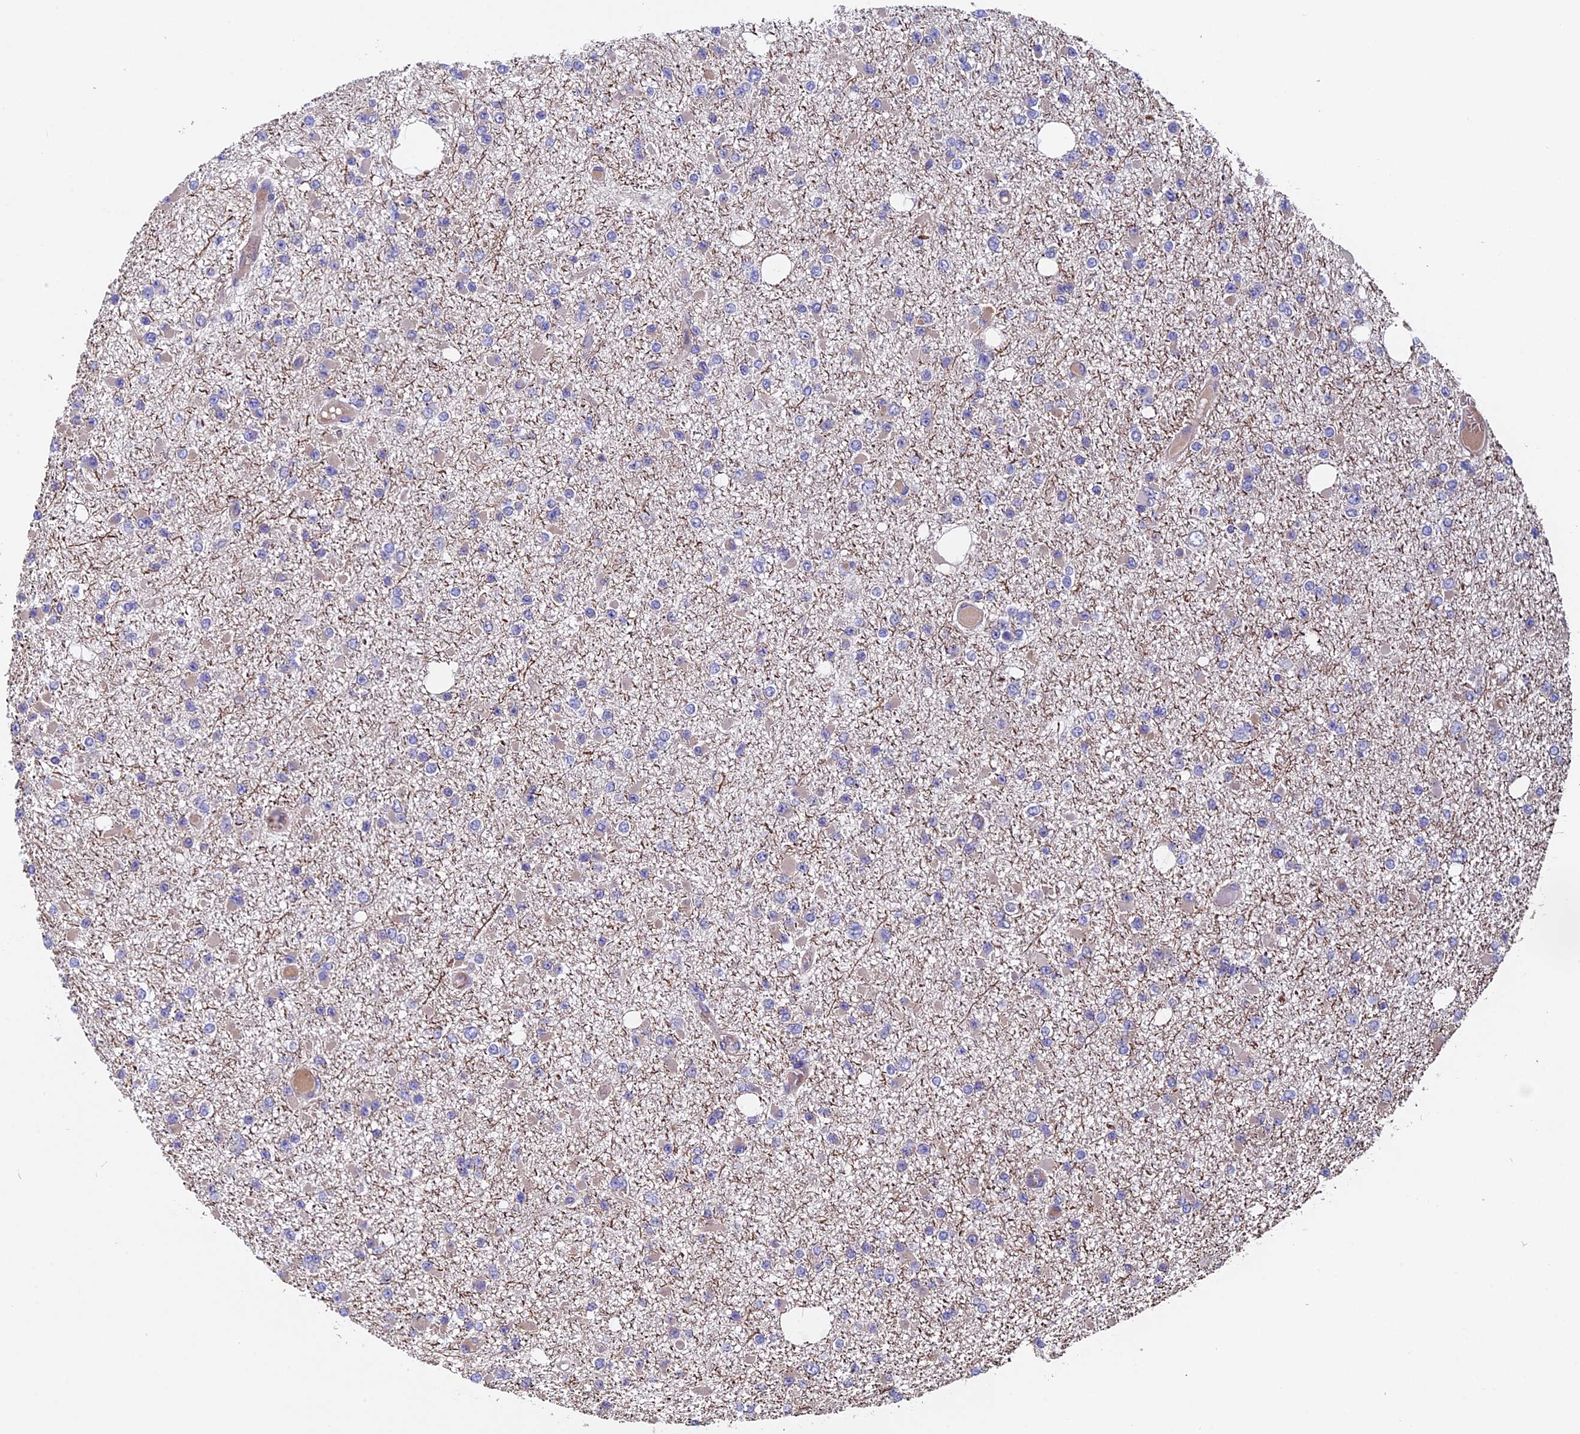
{"staining": {"intensity": "negative", "quantity": "none", "location": "none"}, "tissue": "glioma", "cell_type": "Tumor cells", "image_type": "cancer", "snomed": [{"axis": "morphology", "description": "Glioma, malignant, Low grade"}, {"axis": "topography", "description": "Brain"}], "caption": "Tumor cells are negative for protein expression in human glioma.", "gene": "CCDC153", "patient": {"sex": "female", "age": 22}}